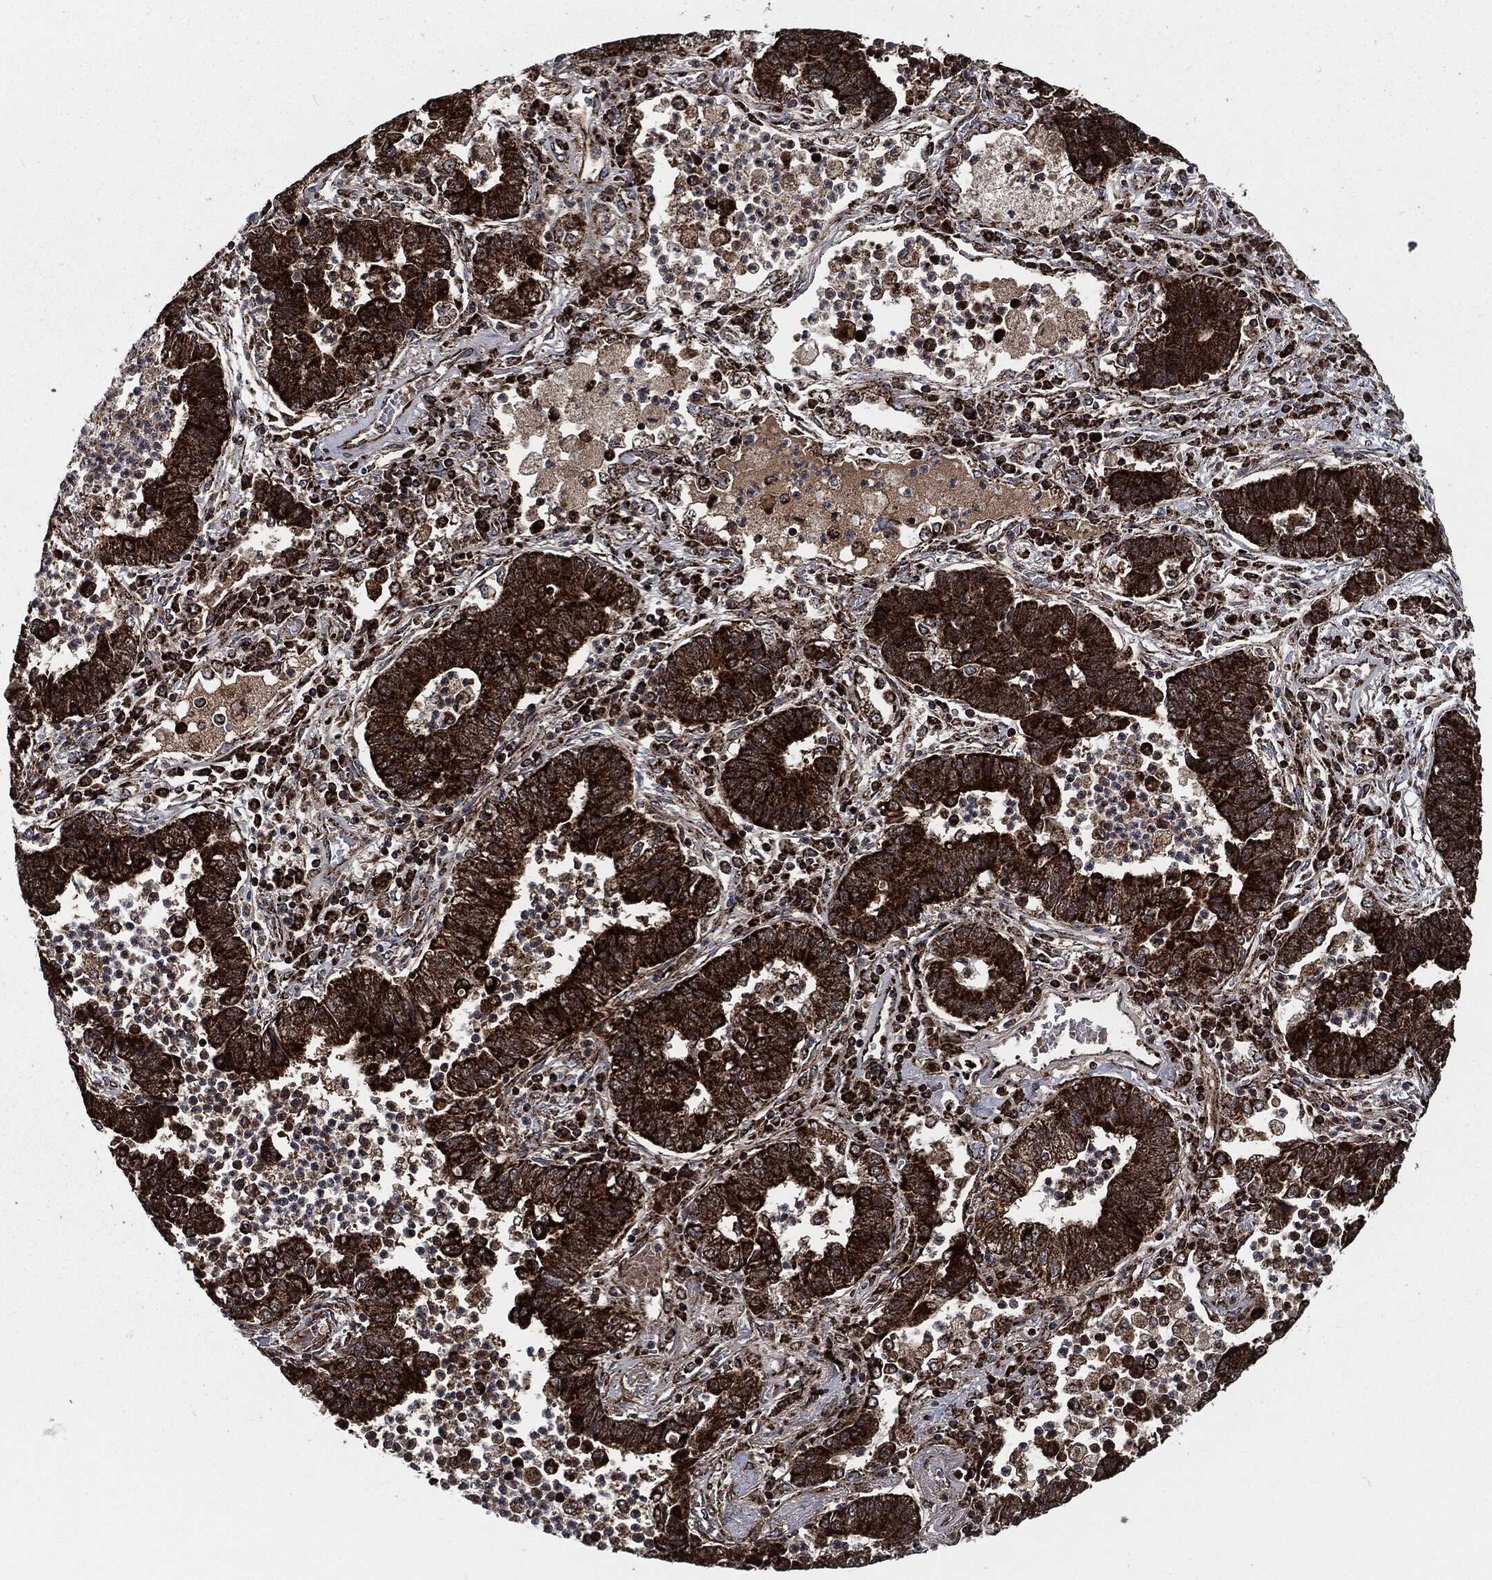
{"staining": {"intensity": "strong", "quantity": ">75%", "location": "cytoplasmic/membranous"}, "tissue": "lung cancer", "cell_type": "Tumor cells", "image_type": "cancer", "snomed": [{"axis": "morphology", "description": "Adenocarcinoma, NOS"}, {"axis": "topography", "description": "Lung"}], "caption": "High-power microscopy captured an immunohistochemistry micrograph of adenocarcinoma (lung), revealing strong cytoplasmic/membranous expression in about >75% of tumor cells. (brown staining indicates protein expression, while blue staining denotes nuclei).", "gene": "FH", "patient": {"sex": "female", "age": 57}}